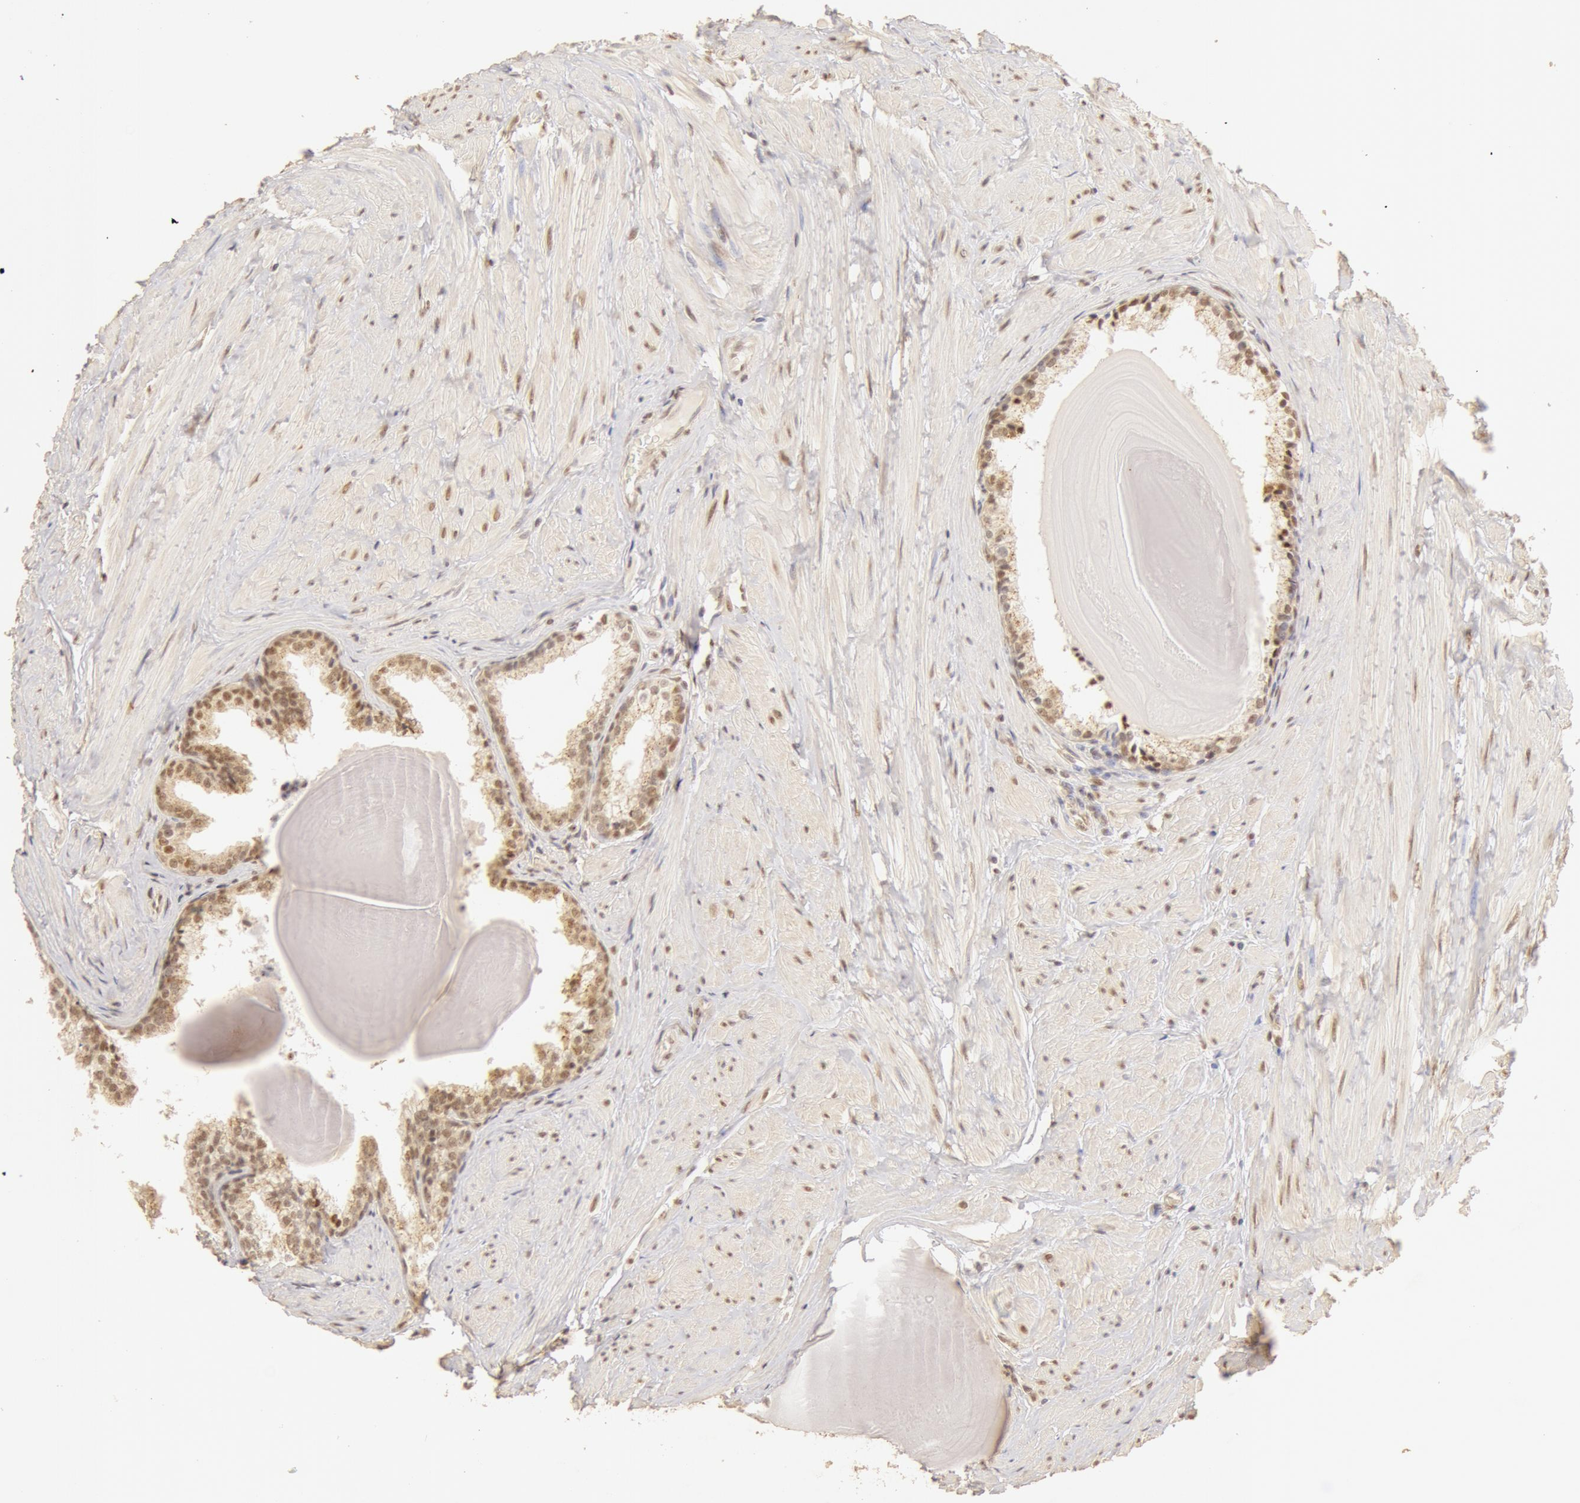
{"staining": {"intensity": "moderate", "quantity": ">75%", "location": "cytoplasmic/membranous,nuclear"}, "tissue": "prostate", "cell_type": "Glandular cells", "image_type": "normal", "snomed": [{"axis": "morphology", "description": "Normal tissue, NOS"}, {"axis": "topography", "description": "Prostate"}], "caption": "Brown immunohistochemical staining in normal human prostate exhibits moderate cytoplasmic/membranous,nuclear staining in approximately >75% of glandular cells. Nuclei are stained in blue.", "gene": "SNRNP70", "patient": {"sex": "male", "age": 65}}